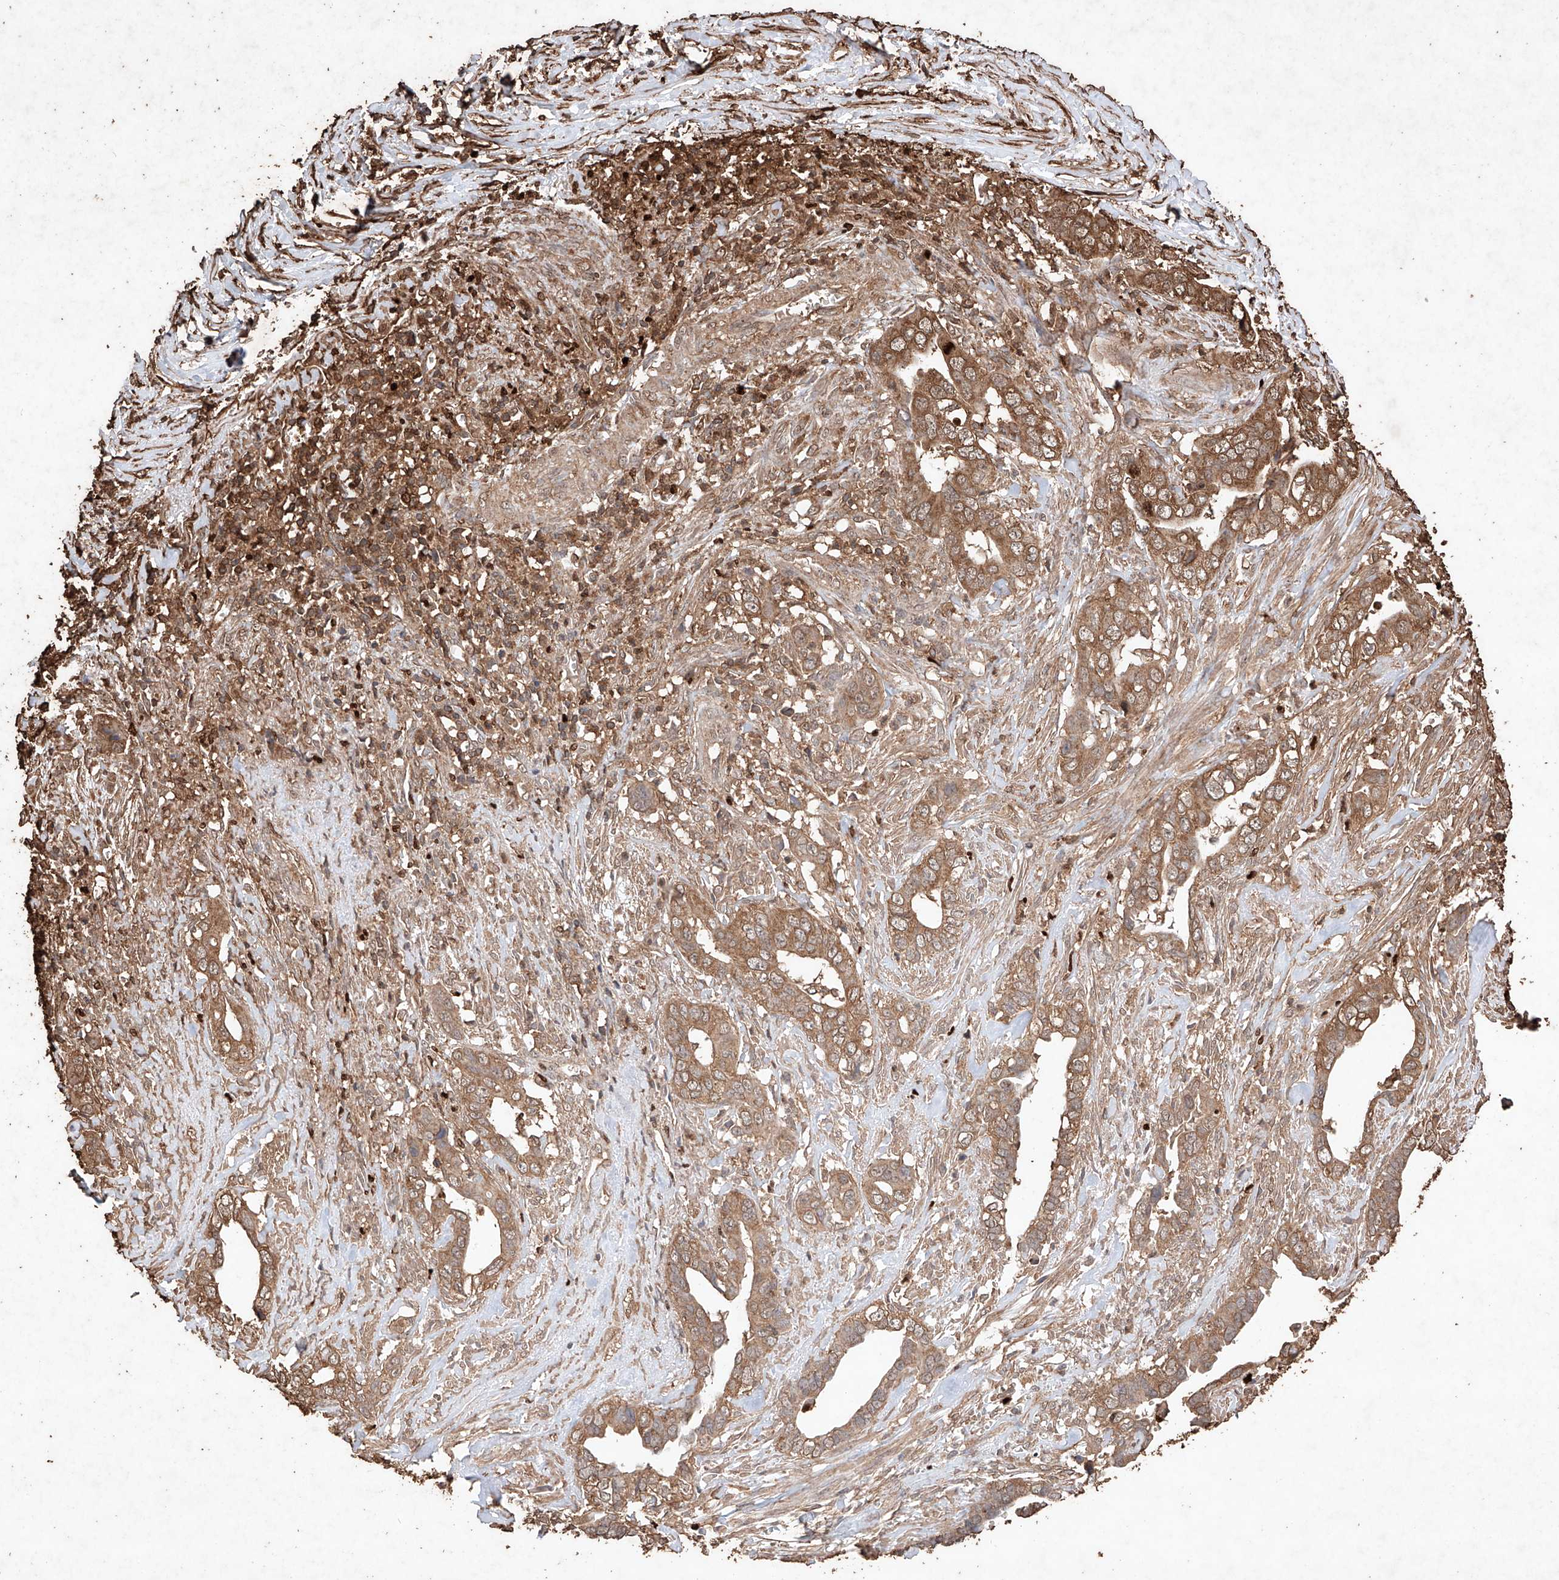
{"staining": {"intensity": "moderate", "quantity": ">75%", "location": "cytoplasmic/membranous"}, "tissue": "liver cancer", "cell_type": "Tumor cells", "image_type": "cancer", "snomed": [{"axis": "morphology", "description": "Cholangiocarcinoma"}, {"axis": "topography", "description": "Liver"}], "caption": "This is an image of IHC staining of cholangiocarcinoma (liver), which shows moderate positivity in the cytoplasmic/membranous of tumor cells.", "gene": "M6PR", "patient": {"sex": "female", "age": 79}}